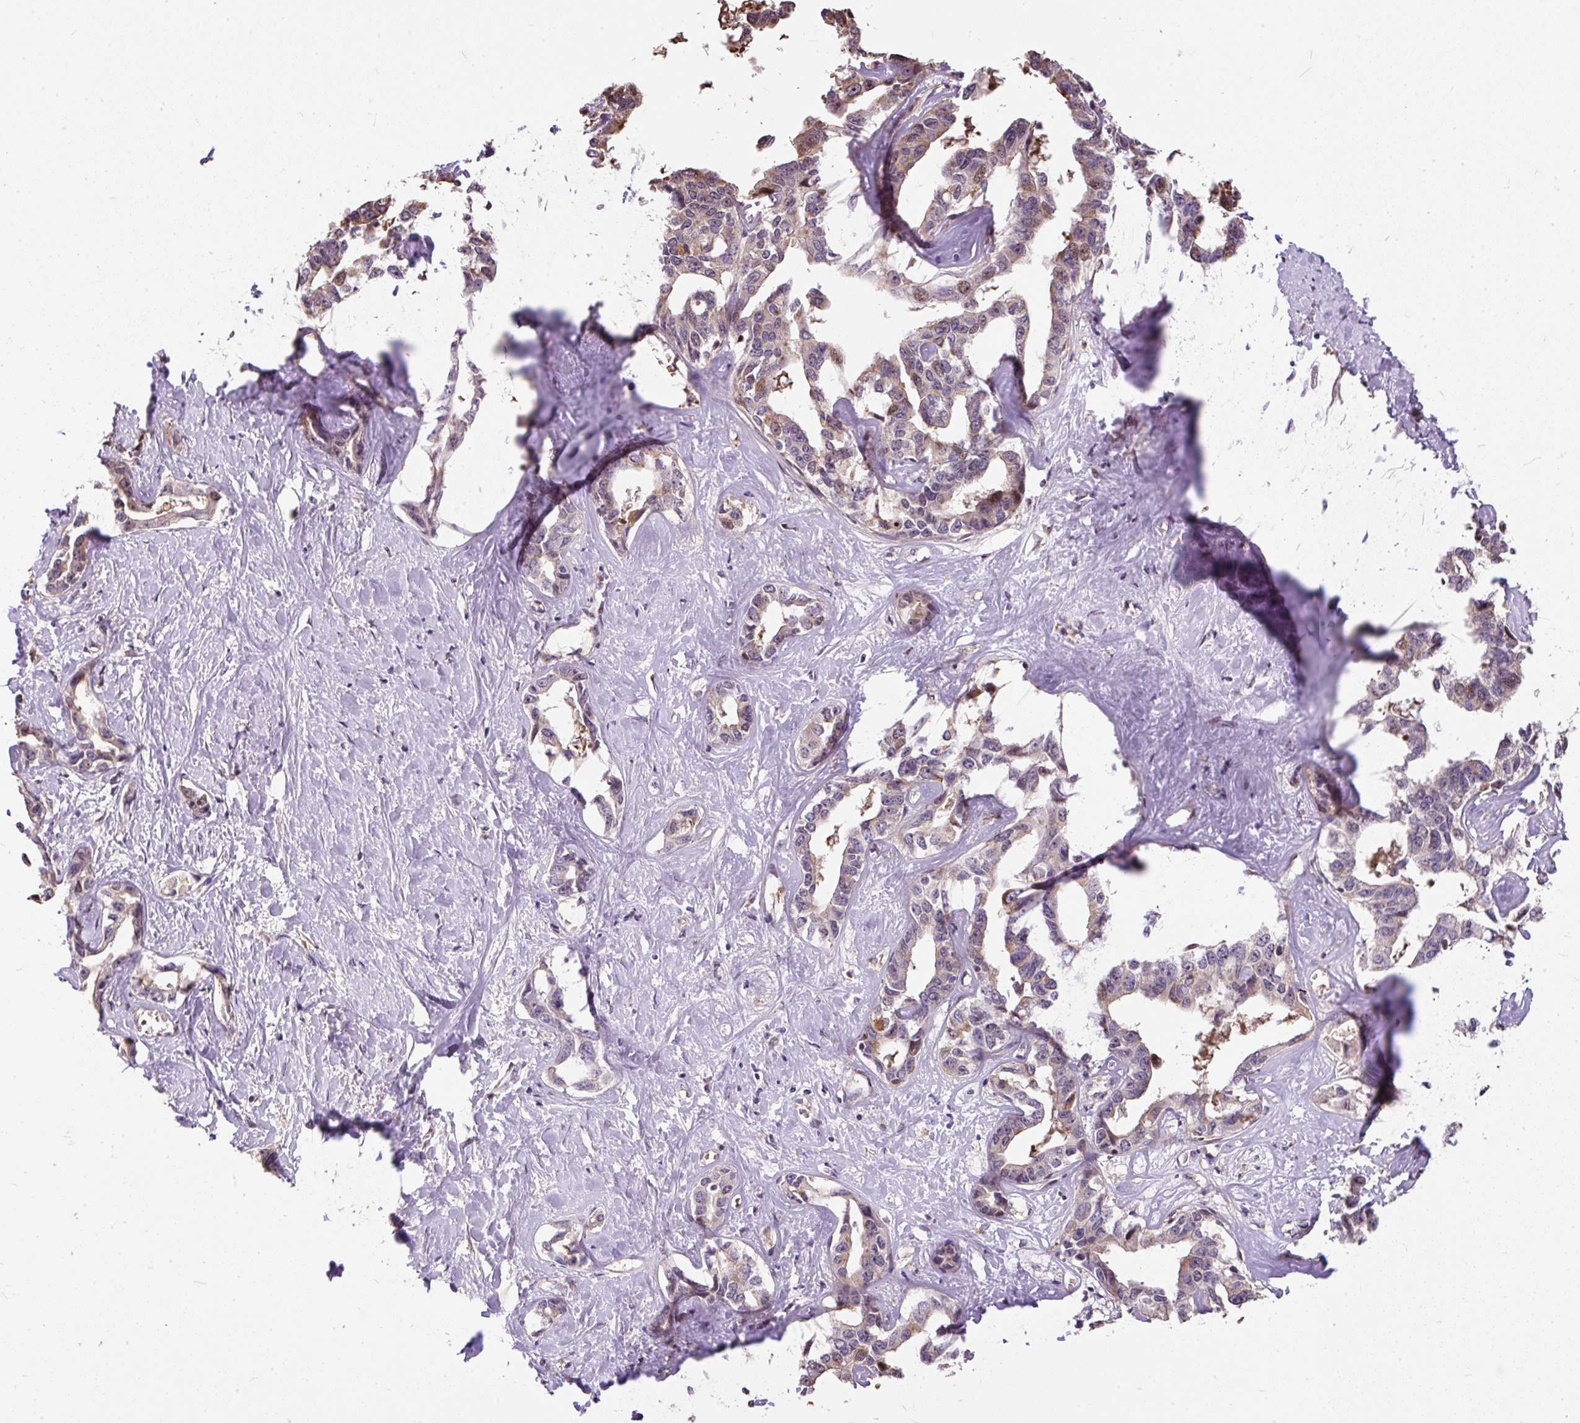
{"staining": {"intensity": "weak", "quantity": "<25%", "location": "nuclear"}, "tissue": "liver cancer", "cell_type": "Tumor cells", "image_type": "cancer", "snomed": [{"axis": "morphology", "description": "Cholangiocarcinoma"}, {"axis": "topography", "description": "Liver"}], "caption": "An image of human liver cancer is negative for staining in tumor cells. (DAB immunohistochemistry (IHC) visualized using brightfield microscopy, high magnification).", "gene": "PUS7L", "patient": {"sex": "male", "age": 59}}